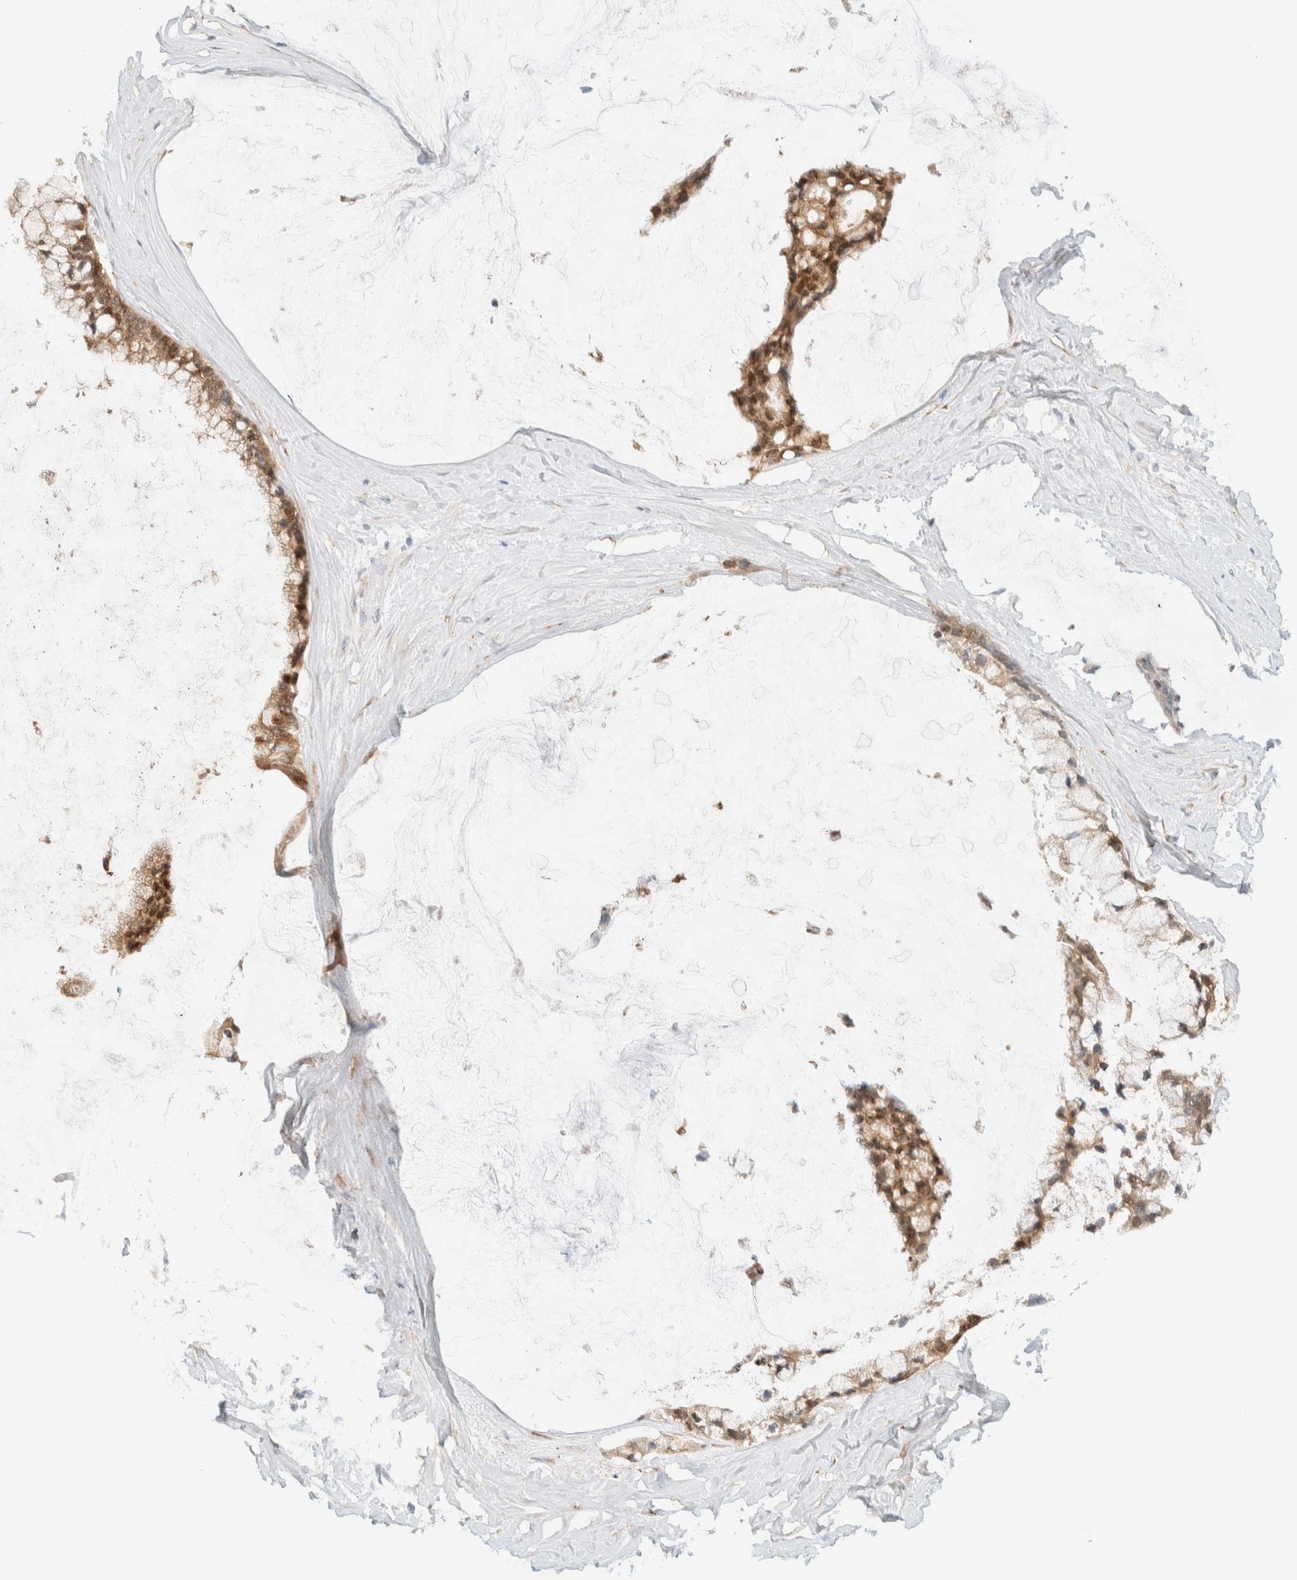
{"staining": {"intensity": "moderate", "quantity": ">75%", "location": "cytoplasmic/membranous"}, "tissue": "ovarian cancer", "cell_type": "Tumor cells", "image_type": "cancer", "snomed": [{"axis": "morphology", "description": "Cystadenocarcinoma, mucinous, NOS"}, {"axis": "topography", "description": "Ovary"}], "caption": "IHC of human mucinous cystadenocarcinoma (ovarian) demonstrates medium levels of moderate cytoplasmic/membranous staining in approximately >75% of tumor cells.", "gene": "NT5C", "patient": {"sex": "female", "age": 39}}